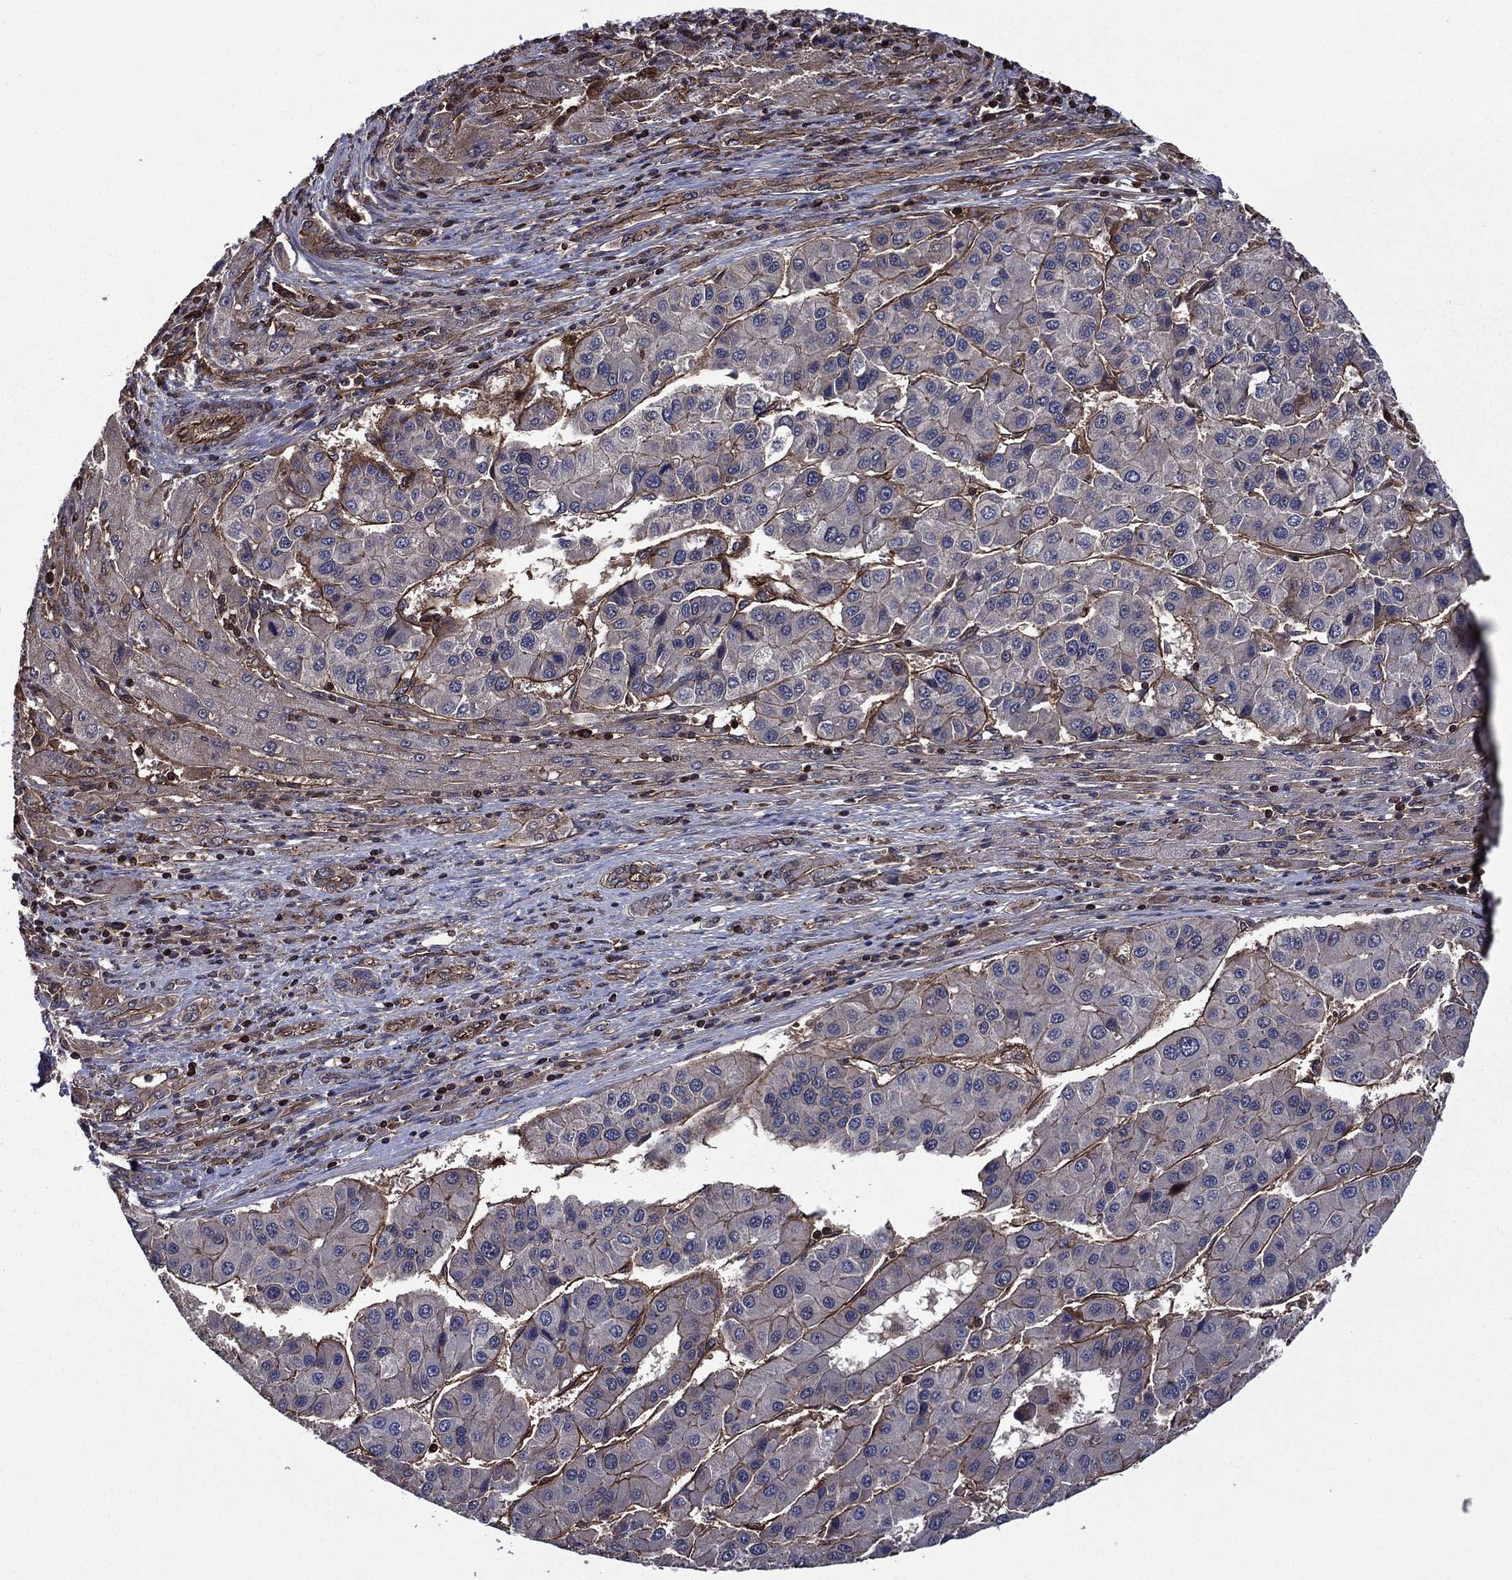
{"staining": {"intensity": "moderate", "quantity": "25%-75%", "location": "cytoplasmic/membranous"}, "tissue": "liver cancer", "cell_type": "Tumor cells", "image_type": "cancer", "snomed": [{"axis": "morphology", "description": "Carcinoma, Hepatocellular, NOS"}, {"axis": "topography", "description": "Liver"}], "caption": "An immunohistochemistry (IHC) micrograph of tumor tissue is shown. Protein staining in brown labels moderate cytoplasmic/membranous positivity in hepatocellular carcinoma (liver) within tumor cells.", "gene": "PLPP3", "patient": {"sex": "male", "age": 73}}